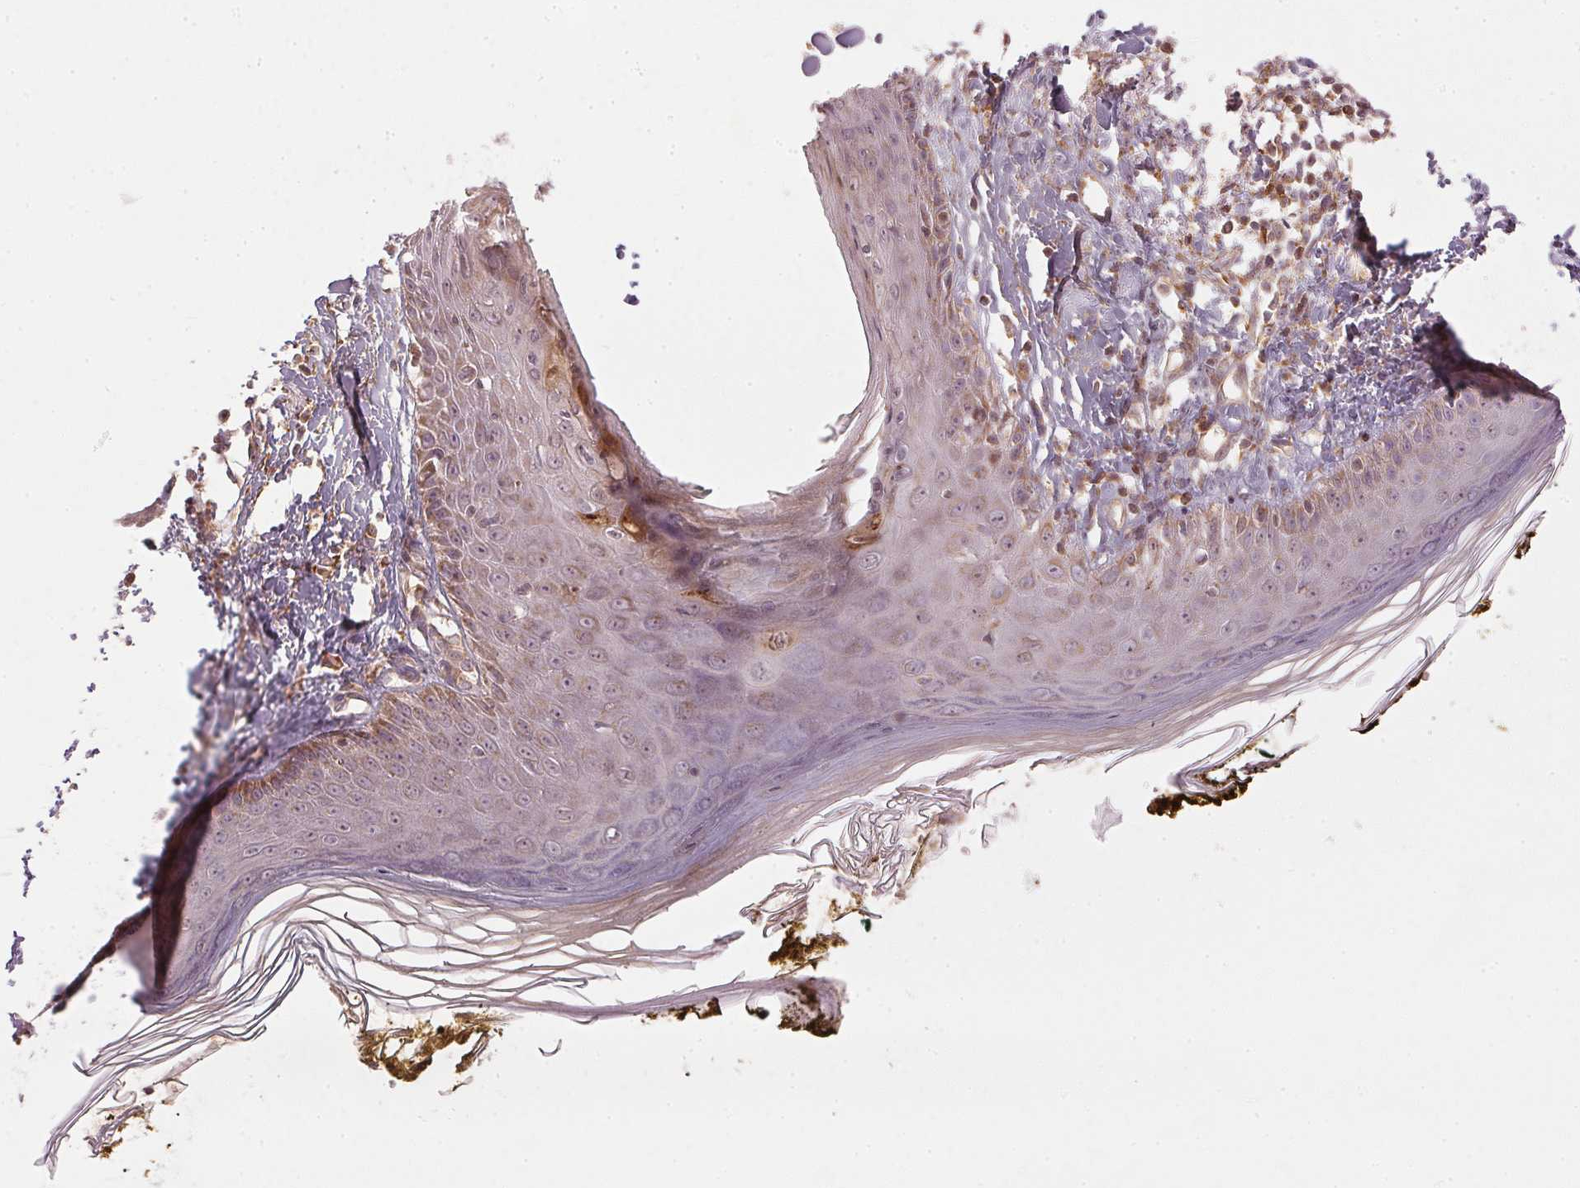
{"staining": {"intensity": "negative", "quantity": "none", "location": "none"}, "tissue": "skin", "cell_type": "Fibroblasts", "image_type": "normal", "snomed": [{"axis": "morphology", "description": "Normal tissue, NOS"}, {"axis": "topography", "description": "Skin"}], "caption": "Immunohistochemistry (IHC) photomicrograph of unremarkable skin stained for a protein (brown), which shows no positivity in fibroblasts. Nuclei are stained in blue.", "gene": "NADK2", "patient": {"sex": "male", "age": 76}}